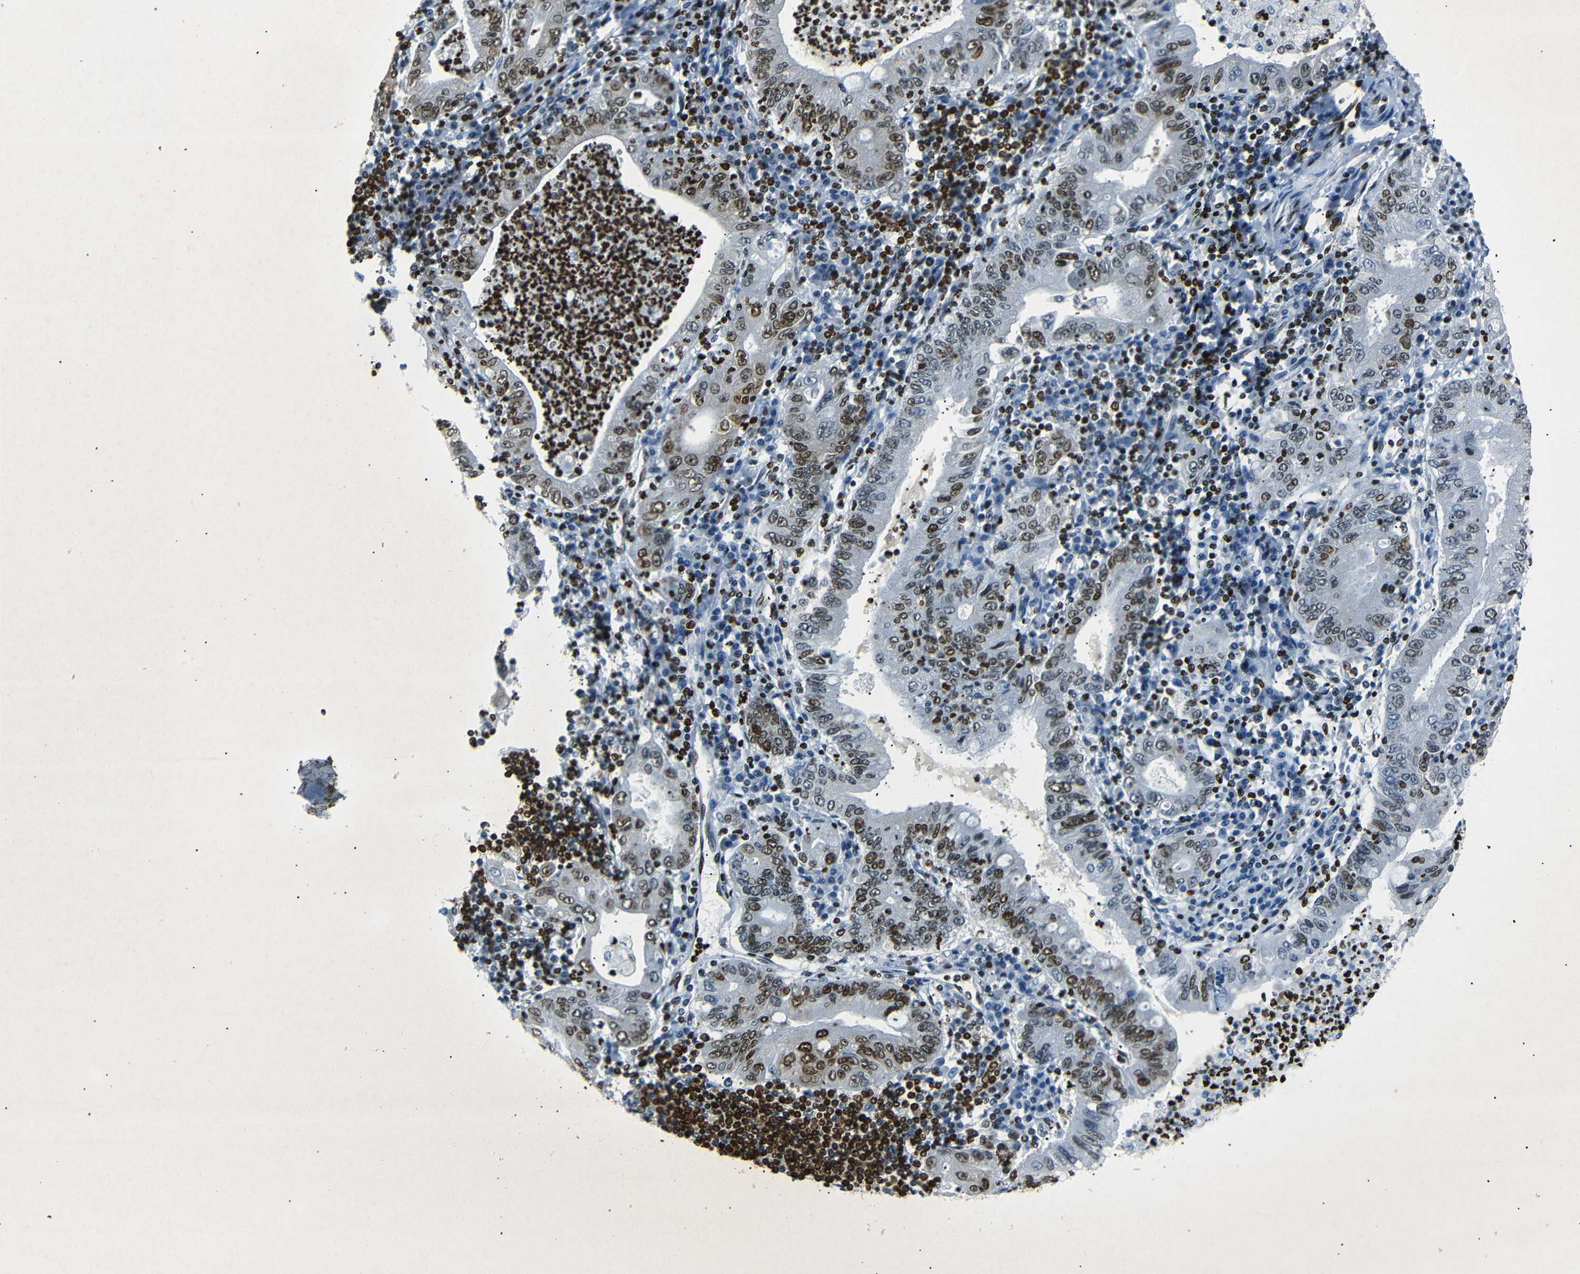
{"staining": {"intensity": "strong", "quantity": ">75%", "location": "nuclear"}, "tissue": "stomach cancer", "cell_type": "Tumor cells", "image_type": "cancer", "snomed": [{"axis": "morphology", "description": "Normal tissue, NOS"}, {"axis": "morphology", "description": "Adenocarcinoma, NOS"}, {"axis": "topography", "description": "Esophagus"}, {"axis": "topography", "description": "Stomach, upper"}, {"axis": "topography", "description": "Peripheral nerve tissue"}], "caption": "Adenocarcinoma (stomach) stained with DAB (3,3'-diaminobenzidine) immunohistochemistry (IHC) demonstrates high levels of strong nuclear staining in about >75% of tumor cells. The staining was performed using DAB (3,3'-diaminobenzidine) to visualize the protein expression in brown, while the nuclei were stained in blue with hematoxylin (Magnification: 20x).", "gene": "HMGN1", "patient": {"sex": "male", "age": 62}}